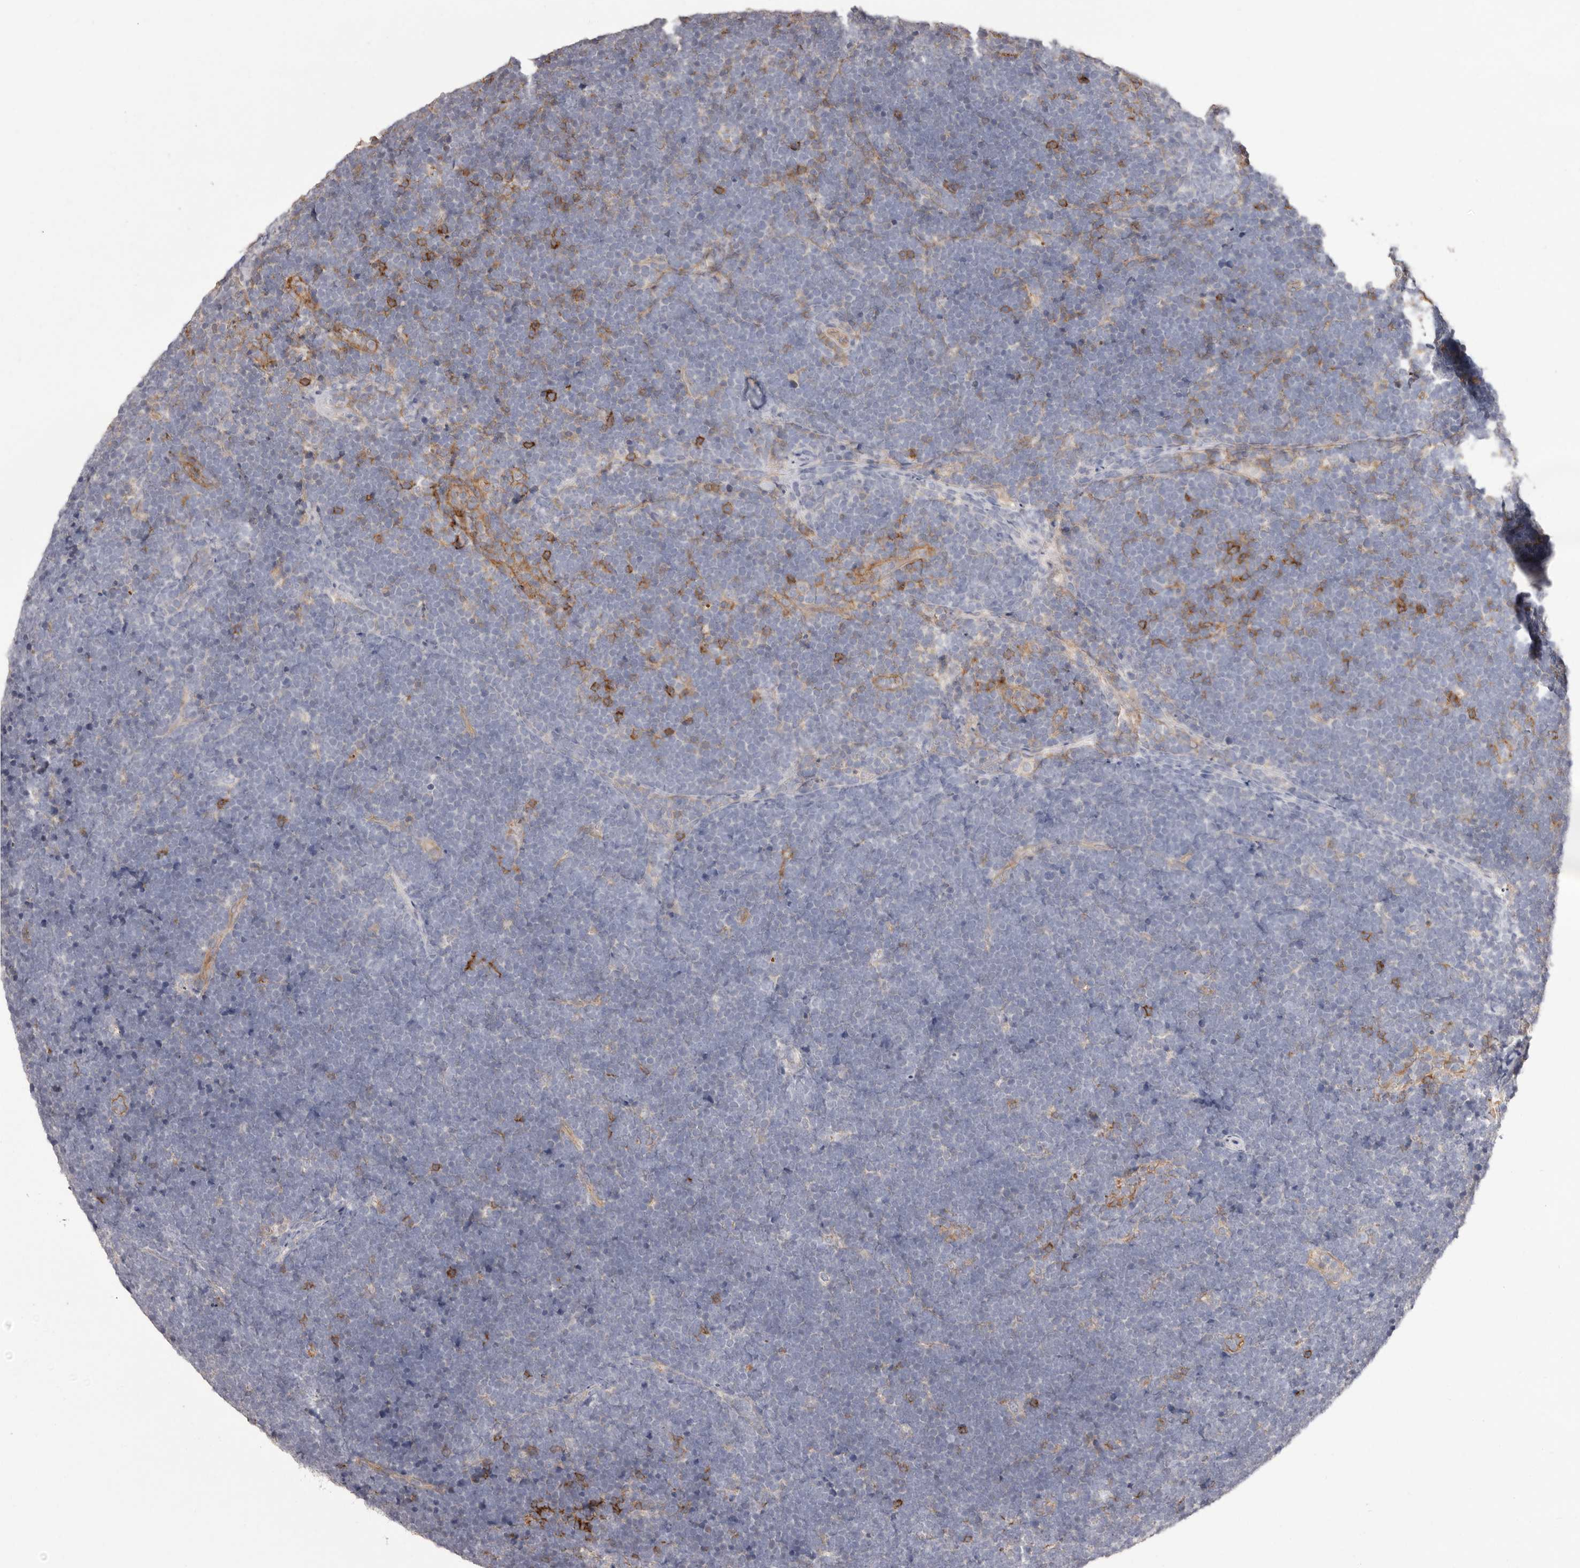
{"staining": {"intensity": "negative", "quantity": "none", "location": "none"}, "tissue": "lymphoma", "cell_type": "Tumor cells", "image_type": "cancer", "snomed": [{"axis": "morphology", "description": "Malignant lymphoma, non-Hodgkin's type, High grade"}, {"axis": "topography", "description": "Lymph node"}], "caption": "DAB immunohistochemical staining of human high-grade malignant lymphoma, non-Hodgkin's type demonstrates no significant expression in tumor cells. (Stains: DAB (3,3'-diaminobenzidine) IHC with hematoxylin counter stain, Microscopy: brightfield microscopy at high magnification).", "gene": "MMACHC", "patient": {"sex": "male", "age": 13}}